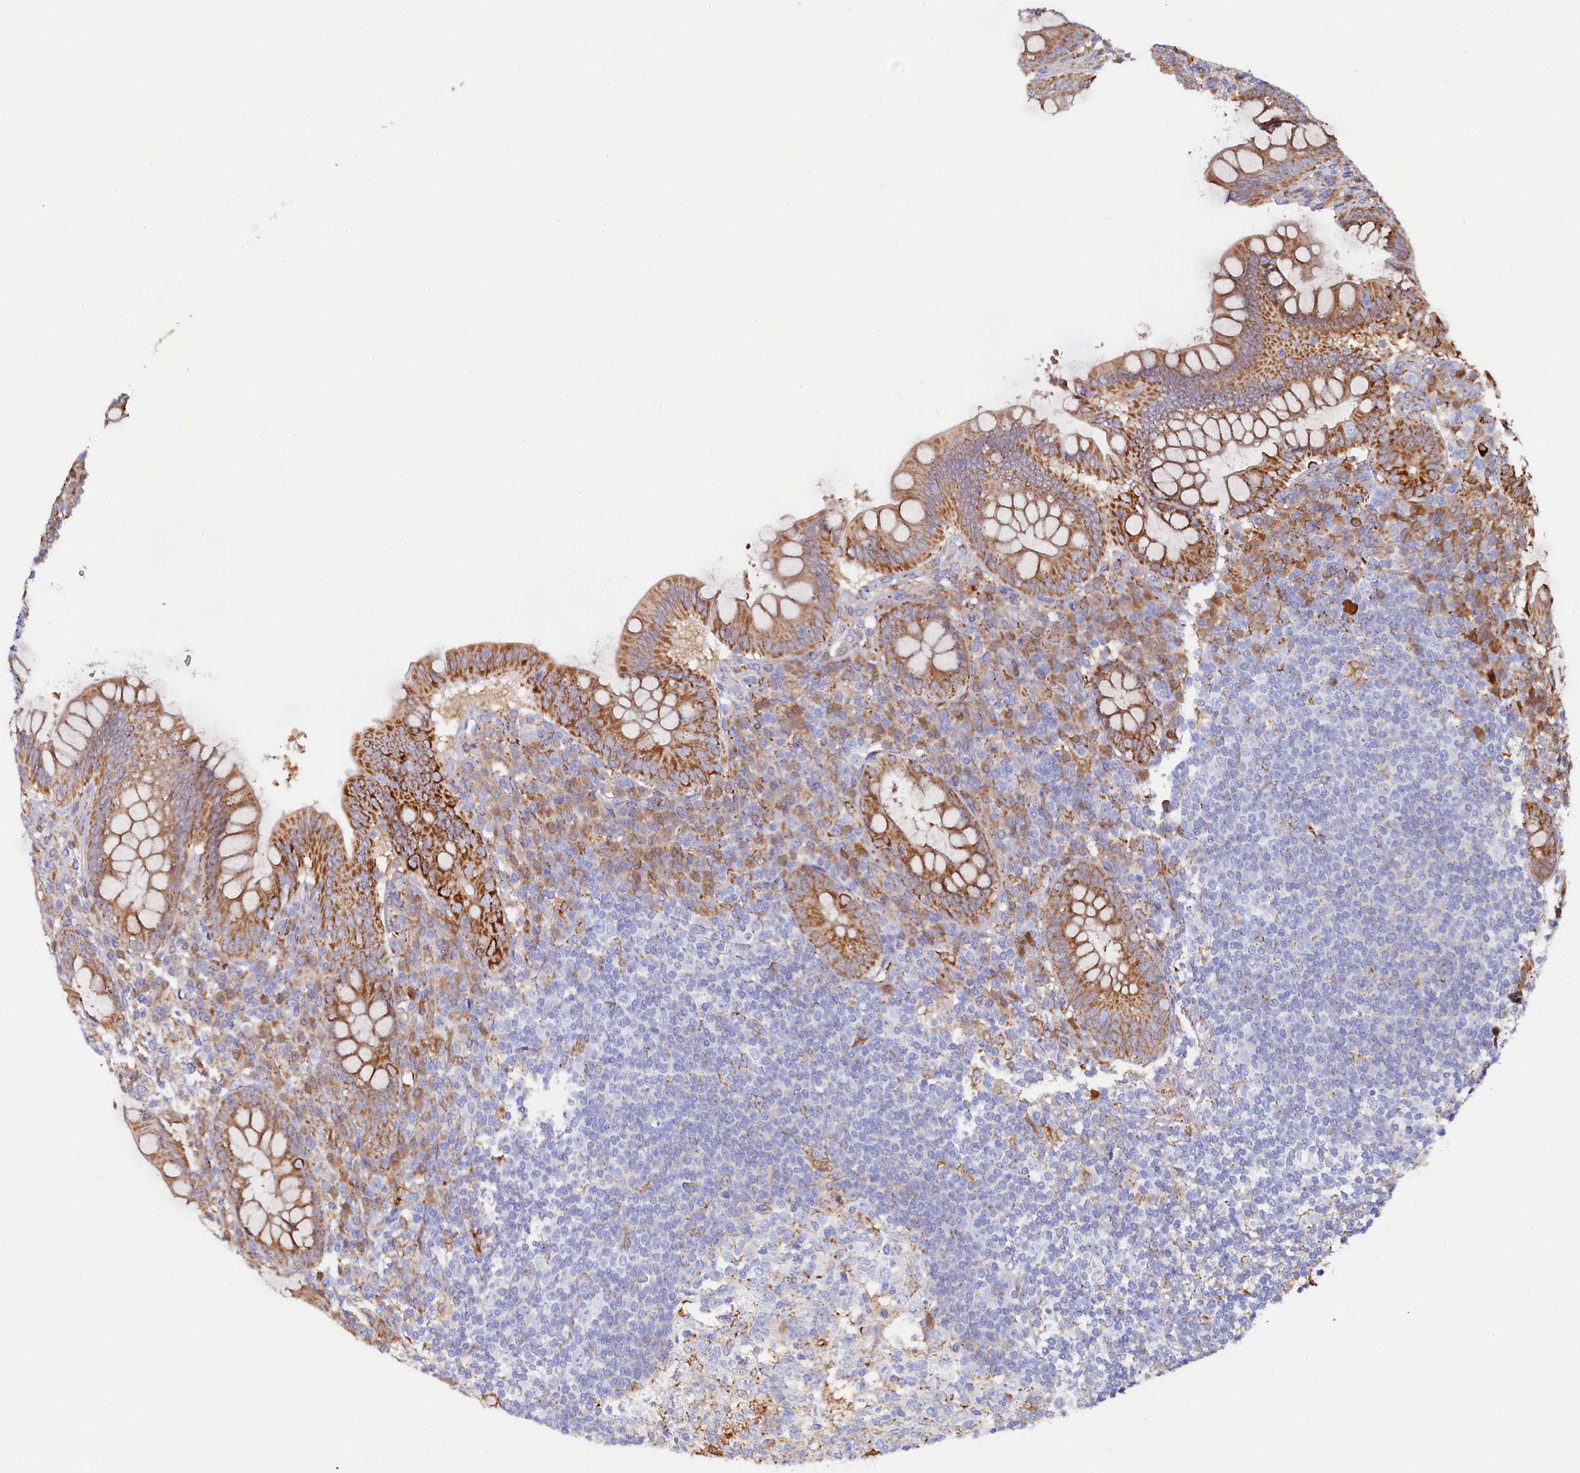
{"staining": {"intensity": "moderate", "quantity": ">75%", "location": "cytoplasmic/membranous"}, "tissue": "appendix", "cell_type": "Glandular cells", "image_type": "normal", "snomed": [{"axis": "morphology", "description": "Normal tissue, NOS"}, {"axis": "topography", "description": "Appendix"}], "caption": "Human appendix stained for a protein (brown) demonstrates moderate cytoplasmic/membranous positive positivity in approximately >75% of glandular cells.", "gene": "ASTE1", "patient": {"sex": "female", "age": 33}}